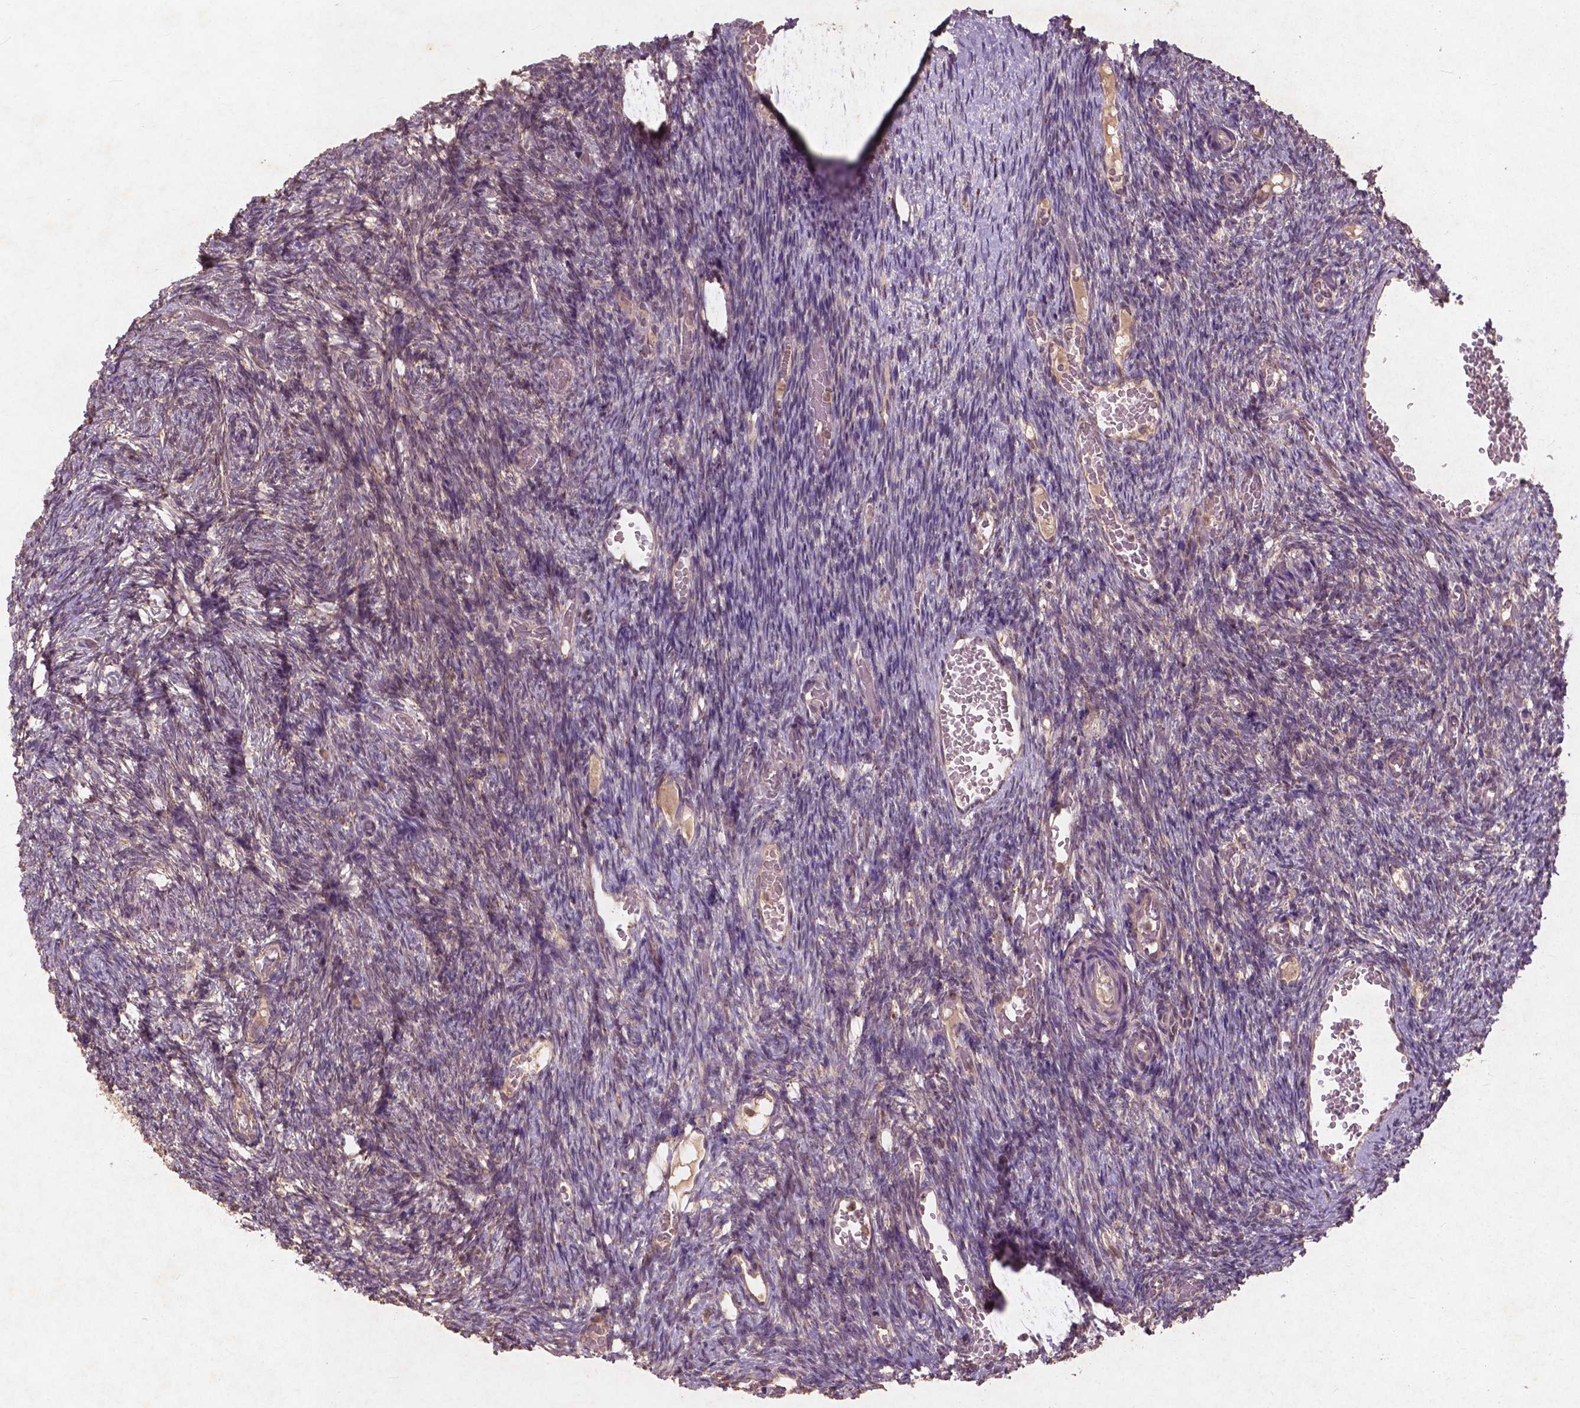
{"staining": {"intensity": "weak", "quantity": ">75%", "location": "cytoplasmic/membranous"}, "tissue": "ovary", "cell_type": "Follicle cells", "image_type": "normal", "snomed": [{"axis": "morphology", "description": "Normal tissue, NOS"}, {"axis": "topography", "description": "Ovary"}], "caption": "Follicle cells display low levels of weak cytoplasmic/membranous staining in approximately >75% of cells in normal ovary. (Stains: DAB (3,3'-diaminobenzidine) in brown, nuclei in blue, Microscopy: brightfield microscopy at high magnification).", "gene": "ST6GALNAC5", "patient": {"sex": "female", "age": 39}}